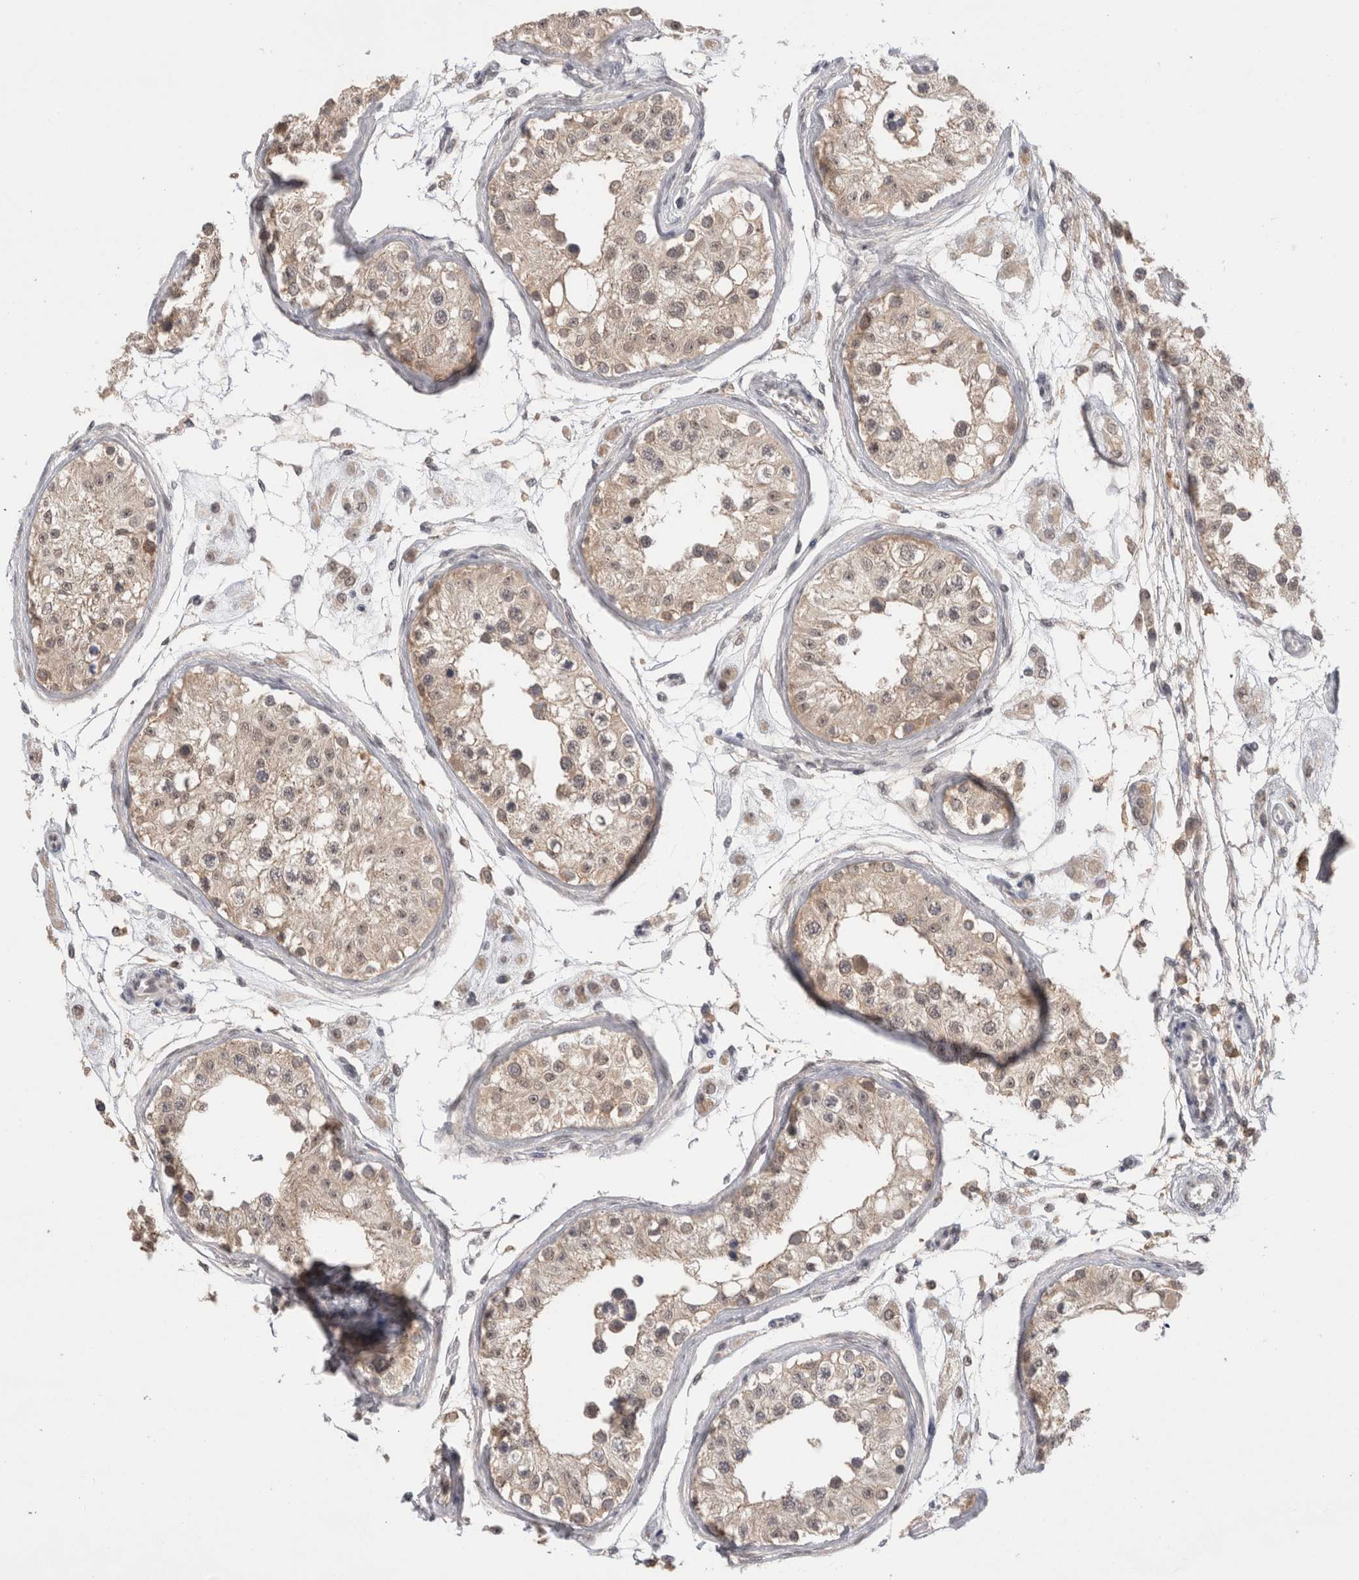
{"staining": {"intensity": "weak", "quantity": "<25%", "location": "cytoplasmic/membranous"}, "tissue": "testis", "cell_type": "Cells in seminiferous ducts", "image_type": "normal", "snomed": [{"axis": "morphology", "description": "Normal tissue, NOS"}, {"axis": "morphology", "description": "Adenocarcinoma, metastatic, NOS"}, {"axis": "topography", "description": "Testis"}], "caption": "There is no significant expression in cells in seminiferous ducts of testis. (DAB immunohistochemistry, high magnification).", "gene": "ZNF24", "patient": {"sex": "male", "age": 26}}